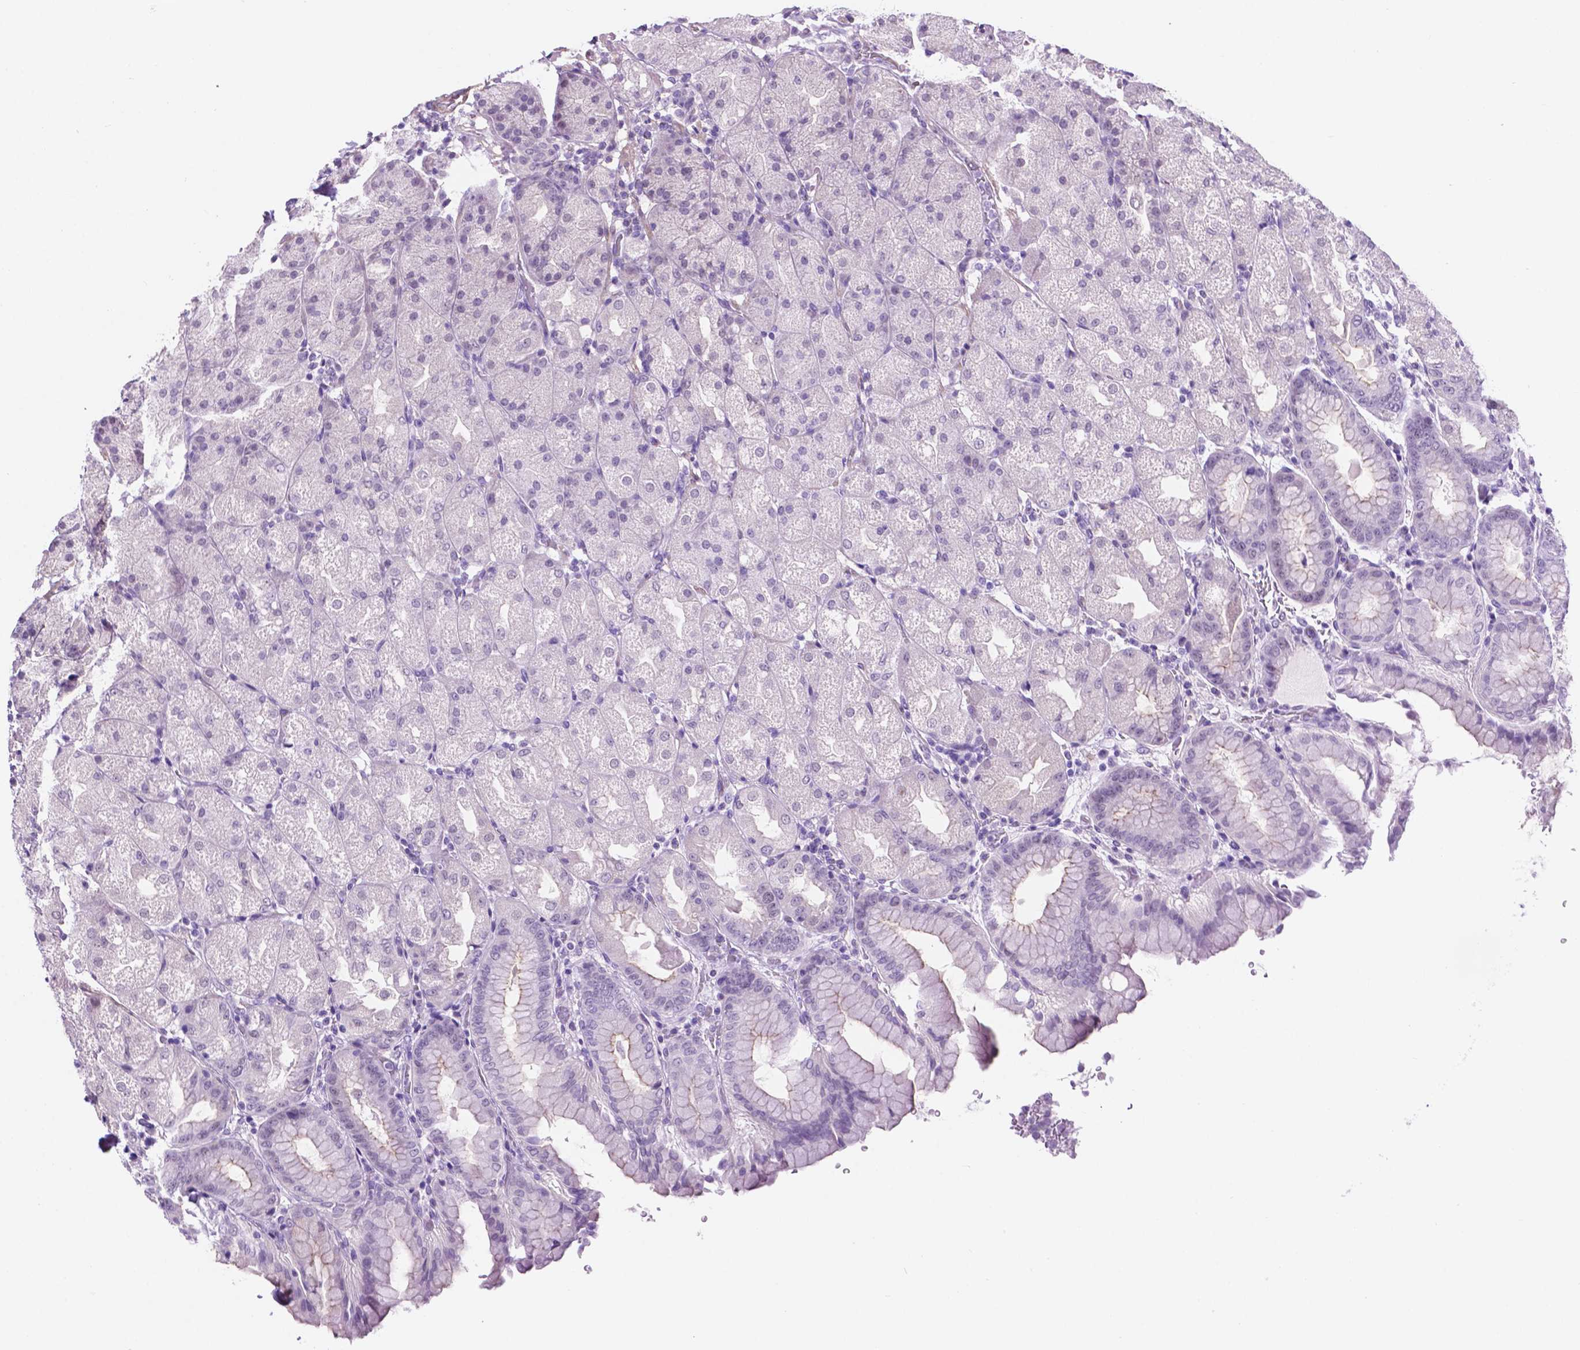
{"staining": {"intensity": "negative", "quantity": "none", "location": "none"}, "tissue": "stomach", "cell_type": "Glandular cells", "image_type": "normal", "snomed": [{"axis": "morphology", "description": "Normal tissue, NOS"}, {"axis": "topography", "description": "Stomach, upper"}, {"axis": "topography", "description": "Stomach"}, {"axis": "topography", "description": "Stomach, lower"}], "caption": "Glandular cells are negative for brown protein staining in normal stomach. The staining is performed using DAB brown chromogen with nuclei counter-stained in using hematoxylin.", "gene": "ACY3", "patient": {"sex": "male", "age": 62}}